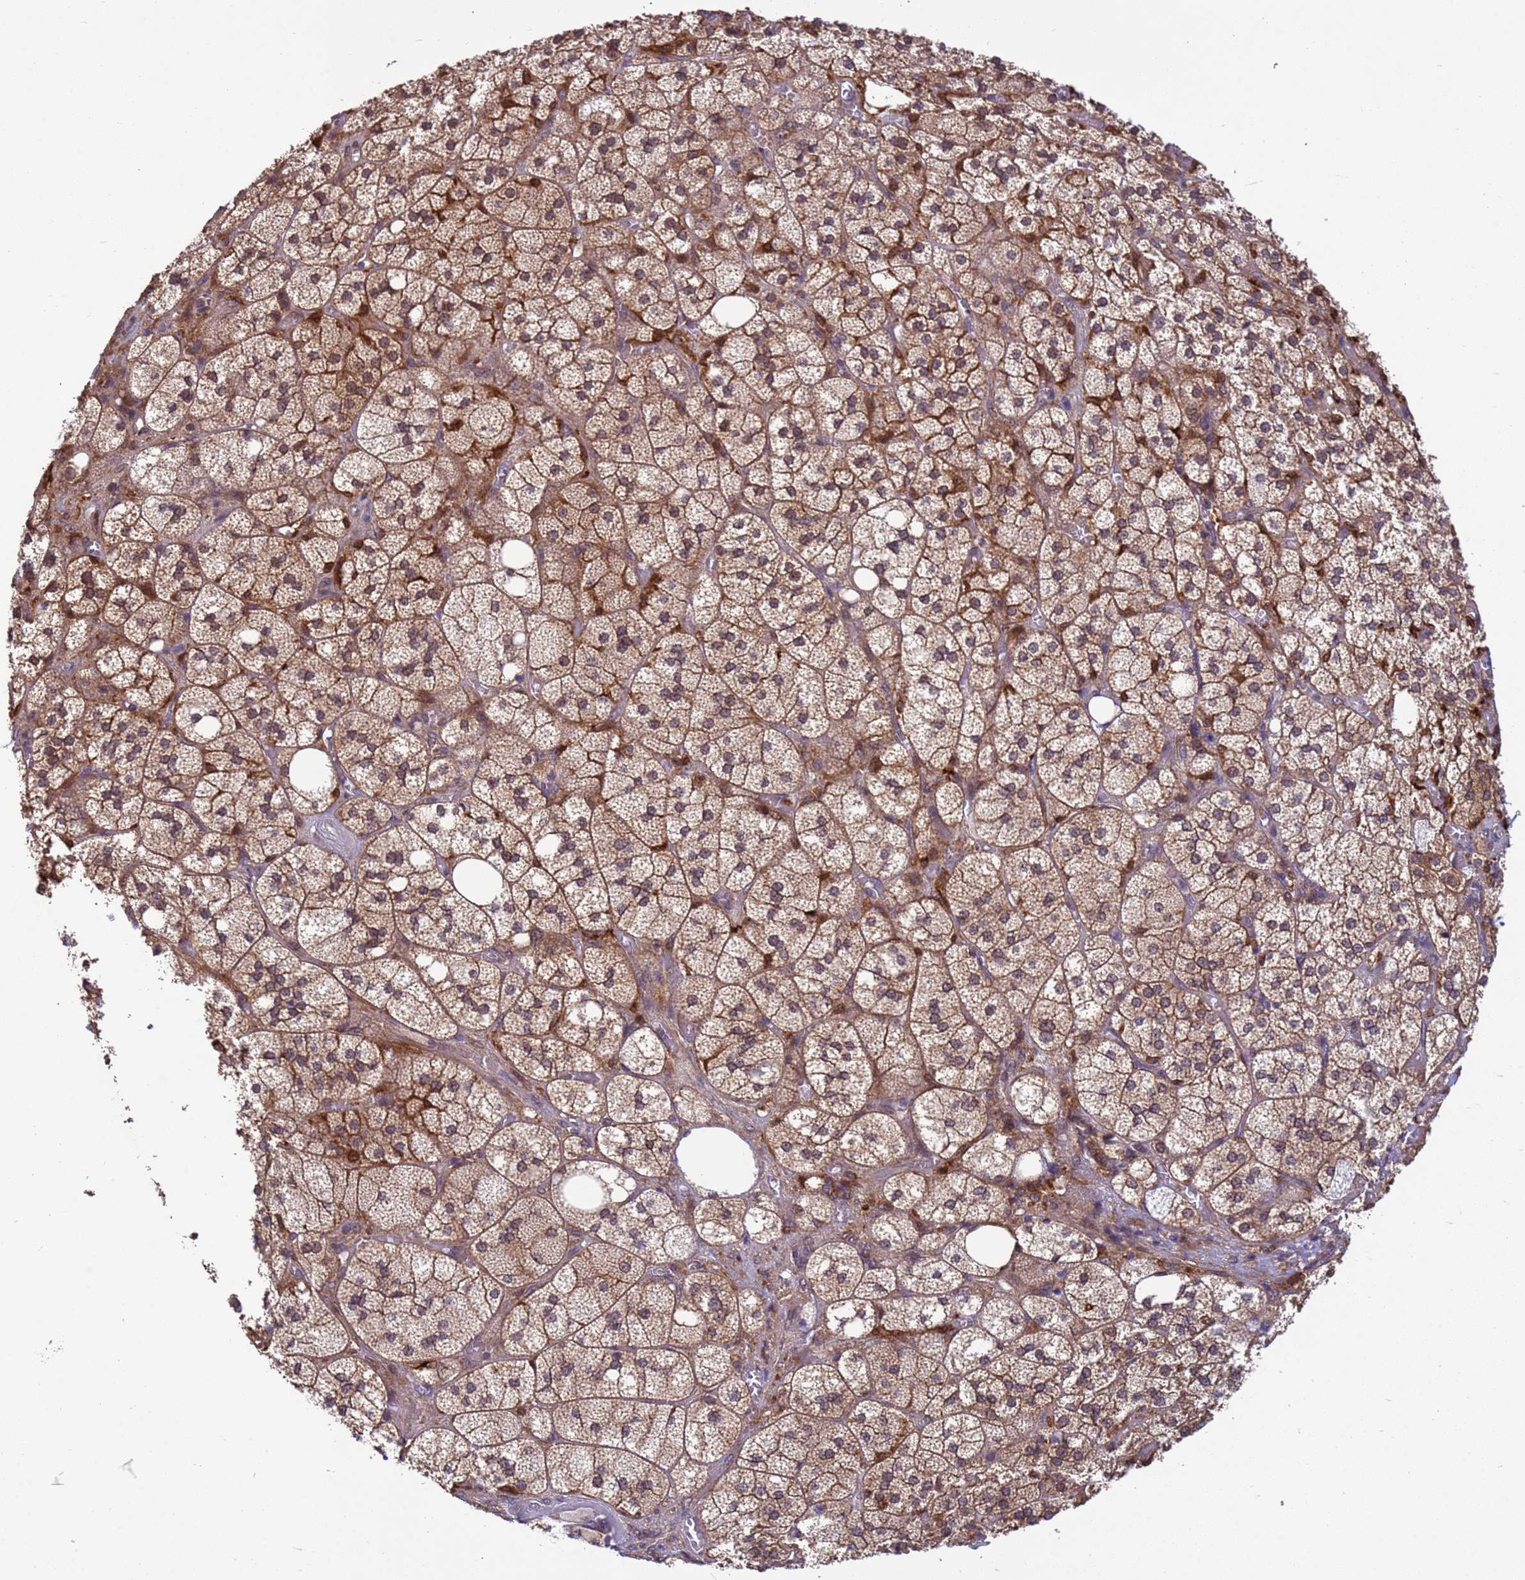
{"staining": {"intensity": "moderate", "quantity": ">75%", "location": "cytoplasmic/membranous,nuclear"}, "tissue": "adrenal gland", "cell_type": "Glandular cells", "image_type": "normal", "snomed": [{"axis": "morphology", "description": "Normal tissue, NOS"}, {"axis": "topography", "description": "Adrenal gland"}], "caption": "This histopathology image shows immunohistochemistry (IHC) staining of unremarkable human adrenal gland, with medium moderate cytoplasmic/membranous,nuclear staining in about >75% of glandular cells.", "gene": "NPEPPS", "patient": {"sex": "male", "age": 61}}